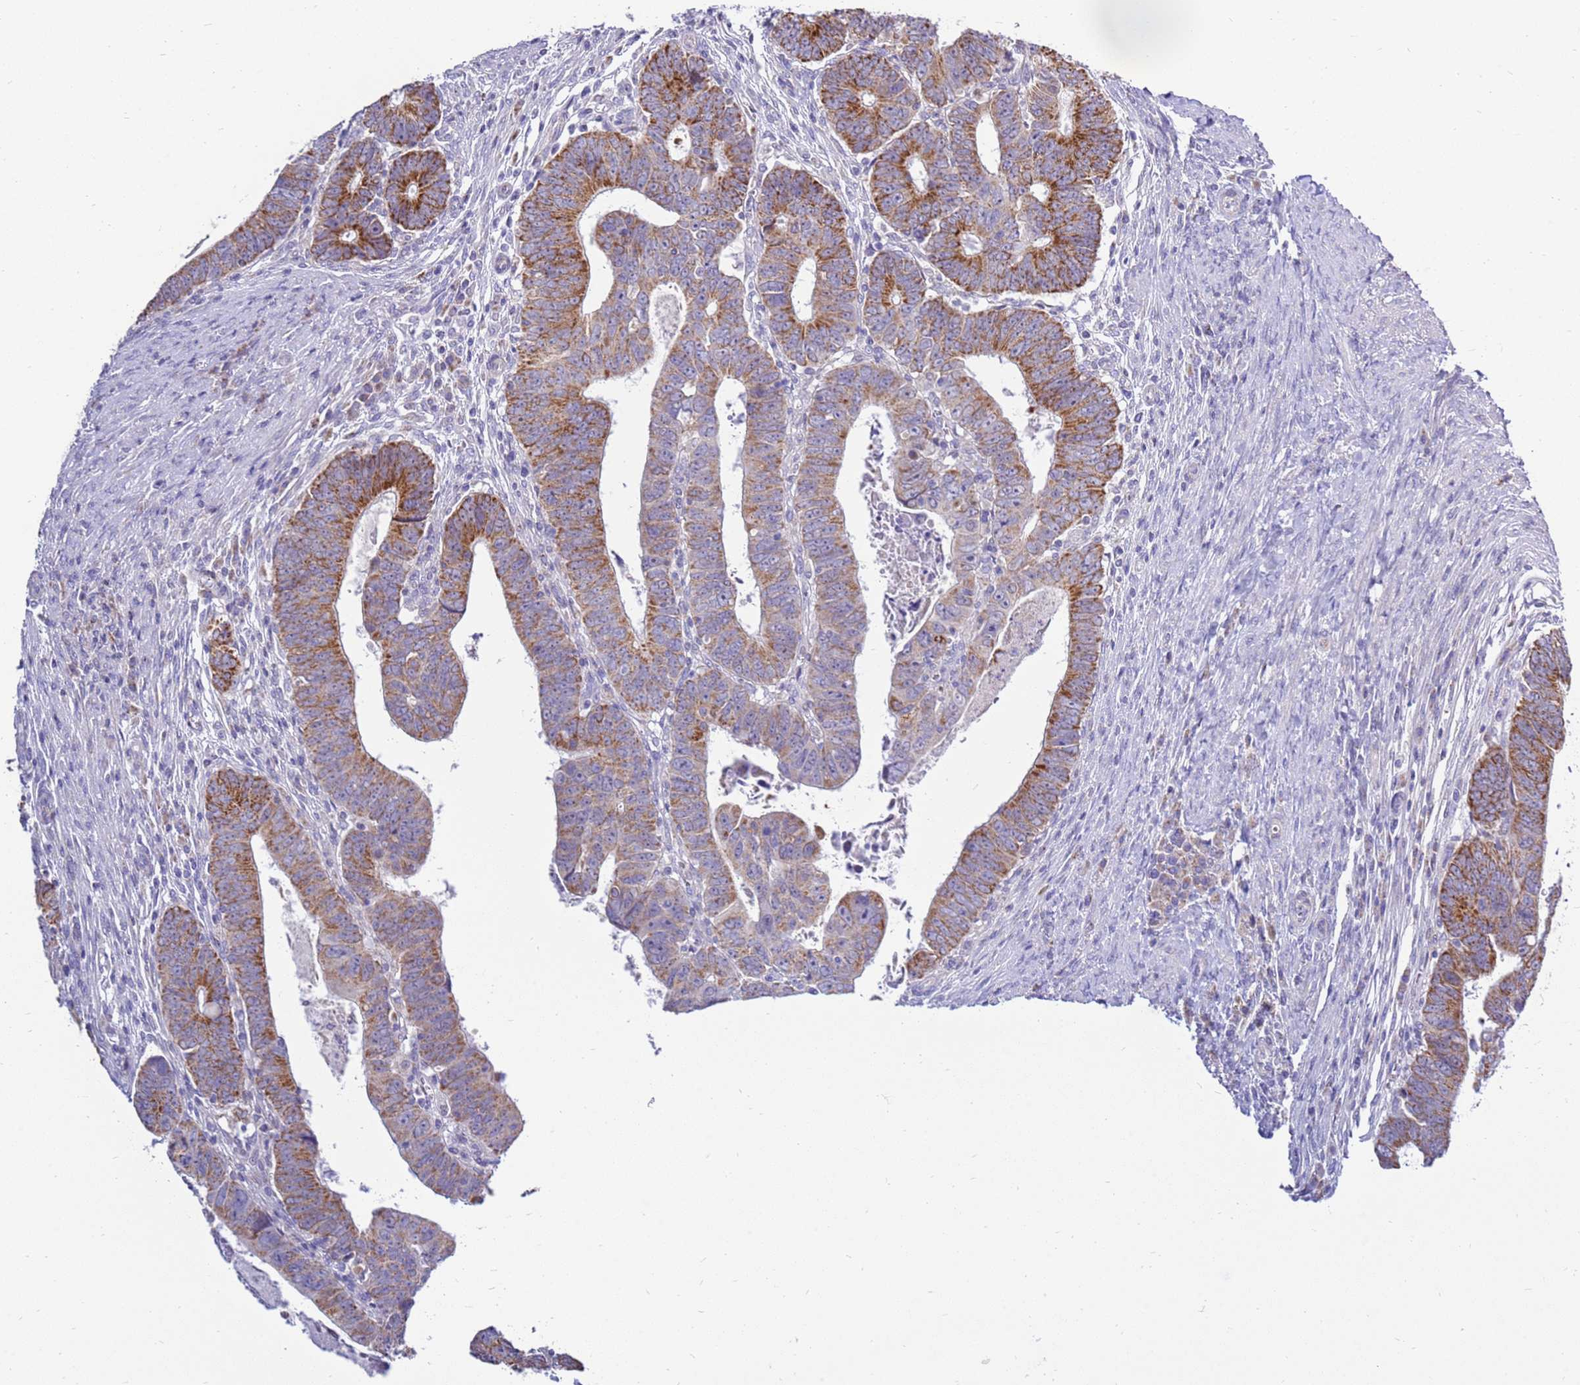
{"staining": {"intensity": "moderate", "quantity": ">75%", "location": "cytoplasmic/membranous"}, "tissue": "colorectal cancer", "cell_type": "Tumor cells", "image_type": "cancer", "snomed": [{"axis": "morphology", "description": "Normal tissue, NOS"}, {"axis": "morphology", "description": "Adenocarcinoma, NOS"}, {"axis": "topography", "description": "Rectum"}], "caption": "The immunohistochemical stain labels moderate cytoplasmic/membranous expression in tumor cells of adenocarcinoma (colorectal) tissue.", "gene": "IGF1R", "patient": {"sex": "female", "age": 65}}